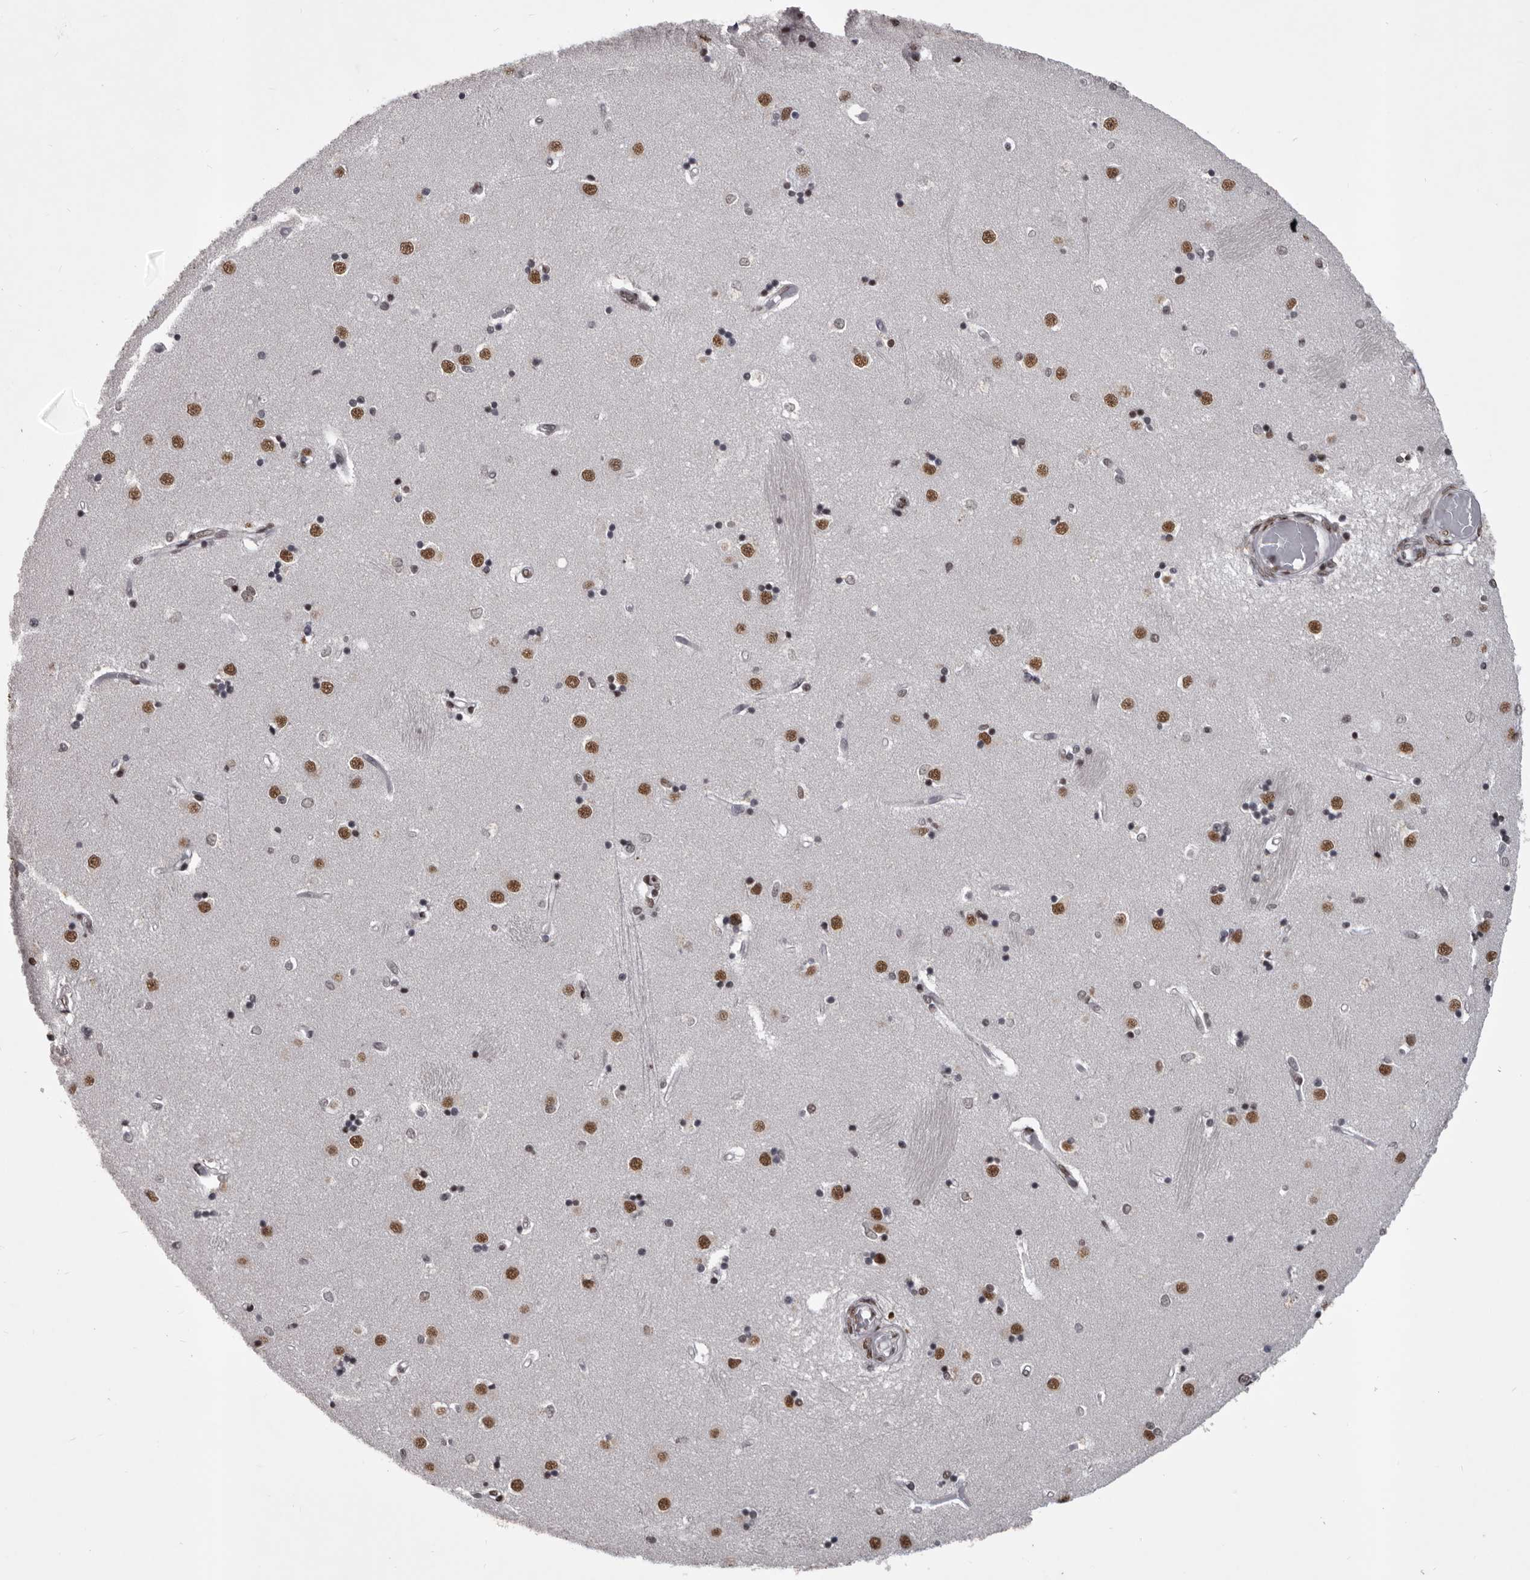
{"staining": {"intensity": "strong", "quantity": "25%-75%", "location": "nuclear"}, "tissue": "caudate", "cell_type": "Glial cells", "image_type": "normal", "snomed": [{"axis": "morphology", "description": "Normal tissue, NOS"}, {"axis": "topography", "description": "Lateral ventricle wall"}], "caption": "Approximately 25%-75% of glial cells in benign human caudate display strong nuclear protein positivity as visualized by brown immunohistochemical staining.", "gene": "NUMA1", "patient": {"sex": "male", "age": 45}}